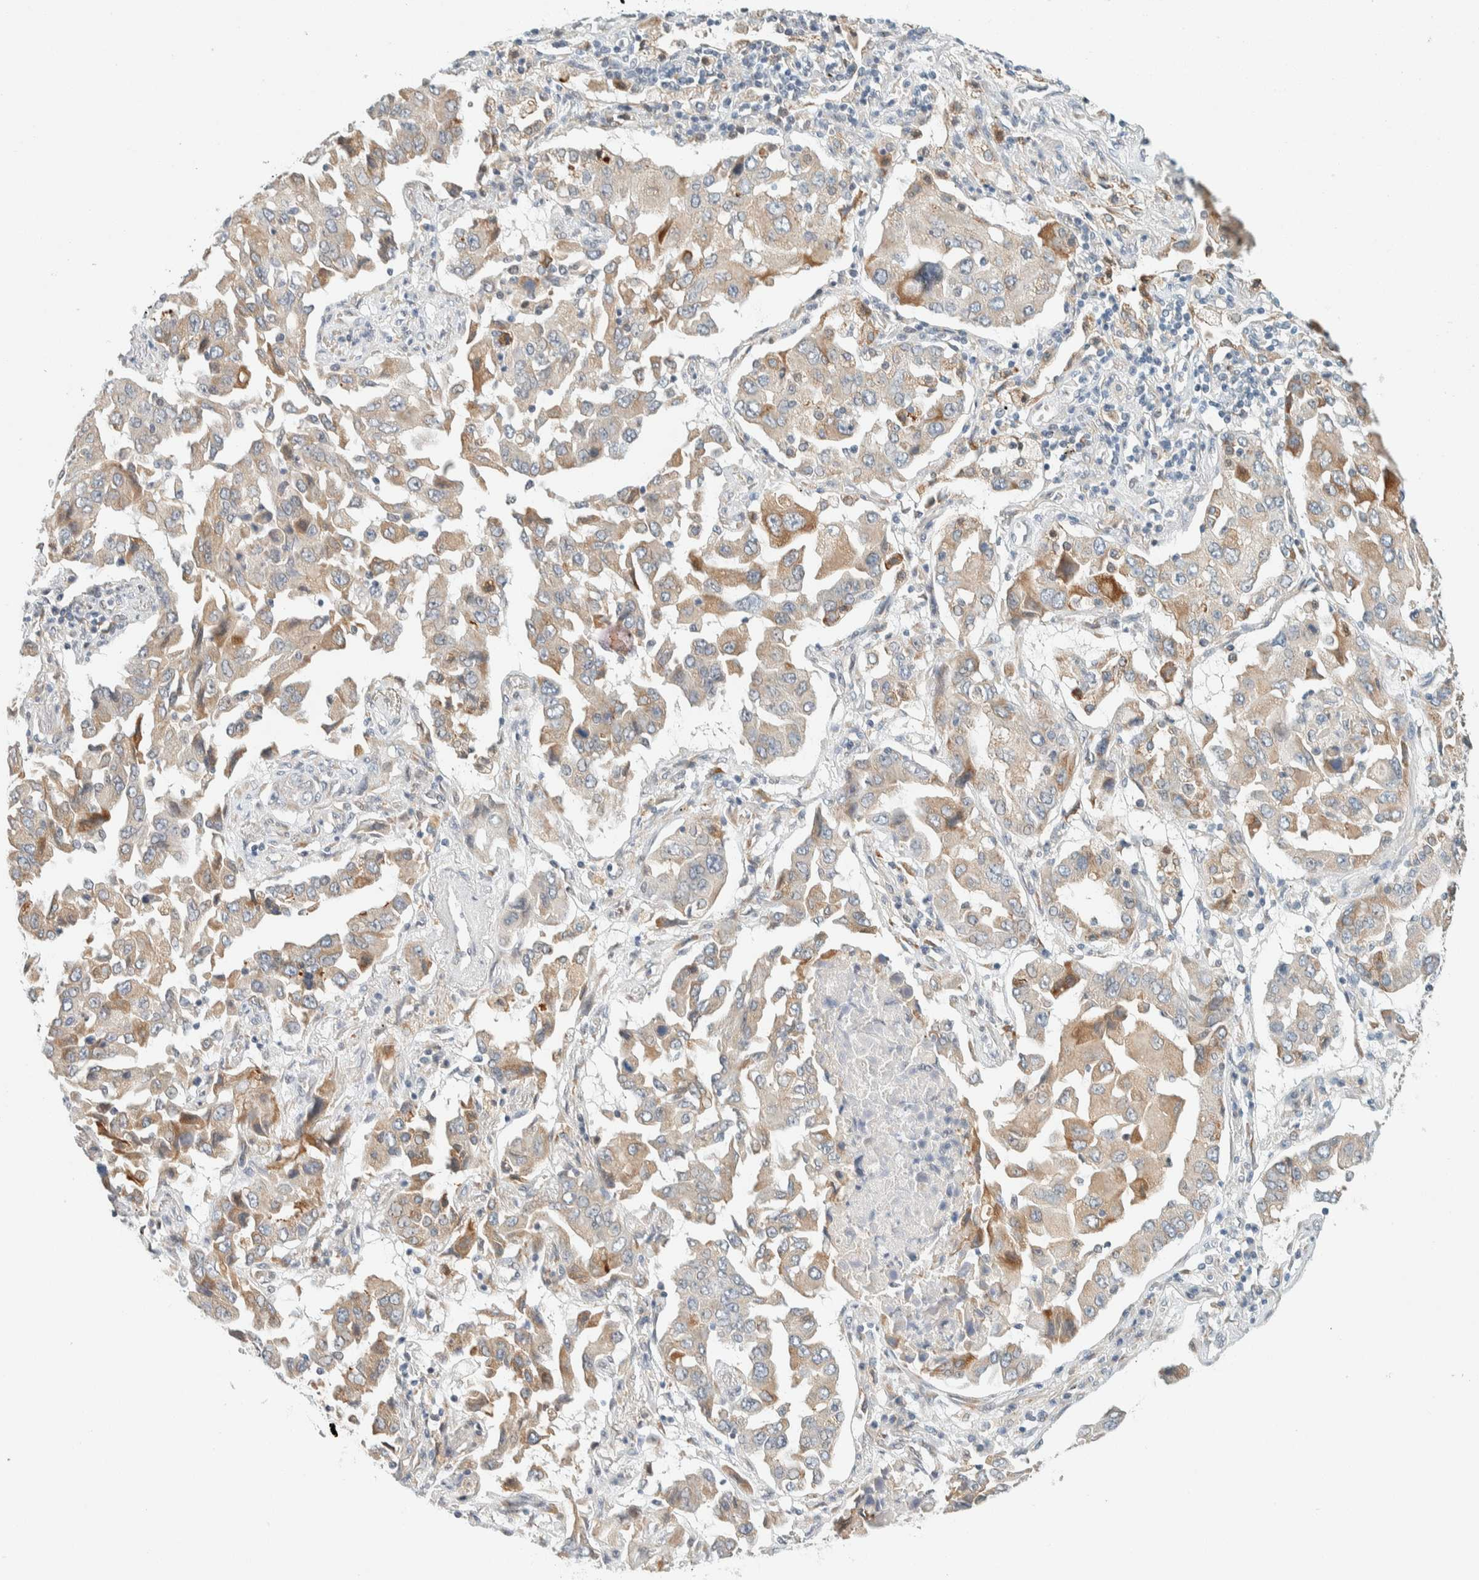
{"staining": {"intensity": "moderate", "quantity": "<25%", "location": "cytoplasmic/membranous"}, "tissue": "lung cancer", "cell_type": "Tumor cells", "image_type": "cancer", "snomed": [{"axis": "morphology", "description": "Adenocarcinoma, NOS"}, {"axis": "topography", "description": "Lung"}], "caption": "This is a micrograph of immunohistochemistry staining of lung cancer (adenocarcinoma), which shows moderate staining in the cytoplasmic/membranous of tumor cells.", "gene": "SUMF2", "patient": {"sex": "female", "age": 65}}